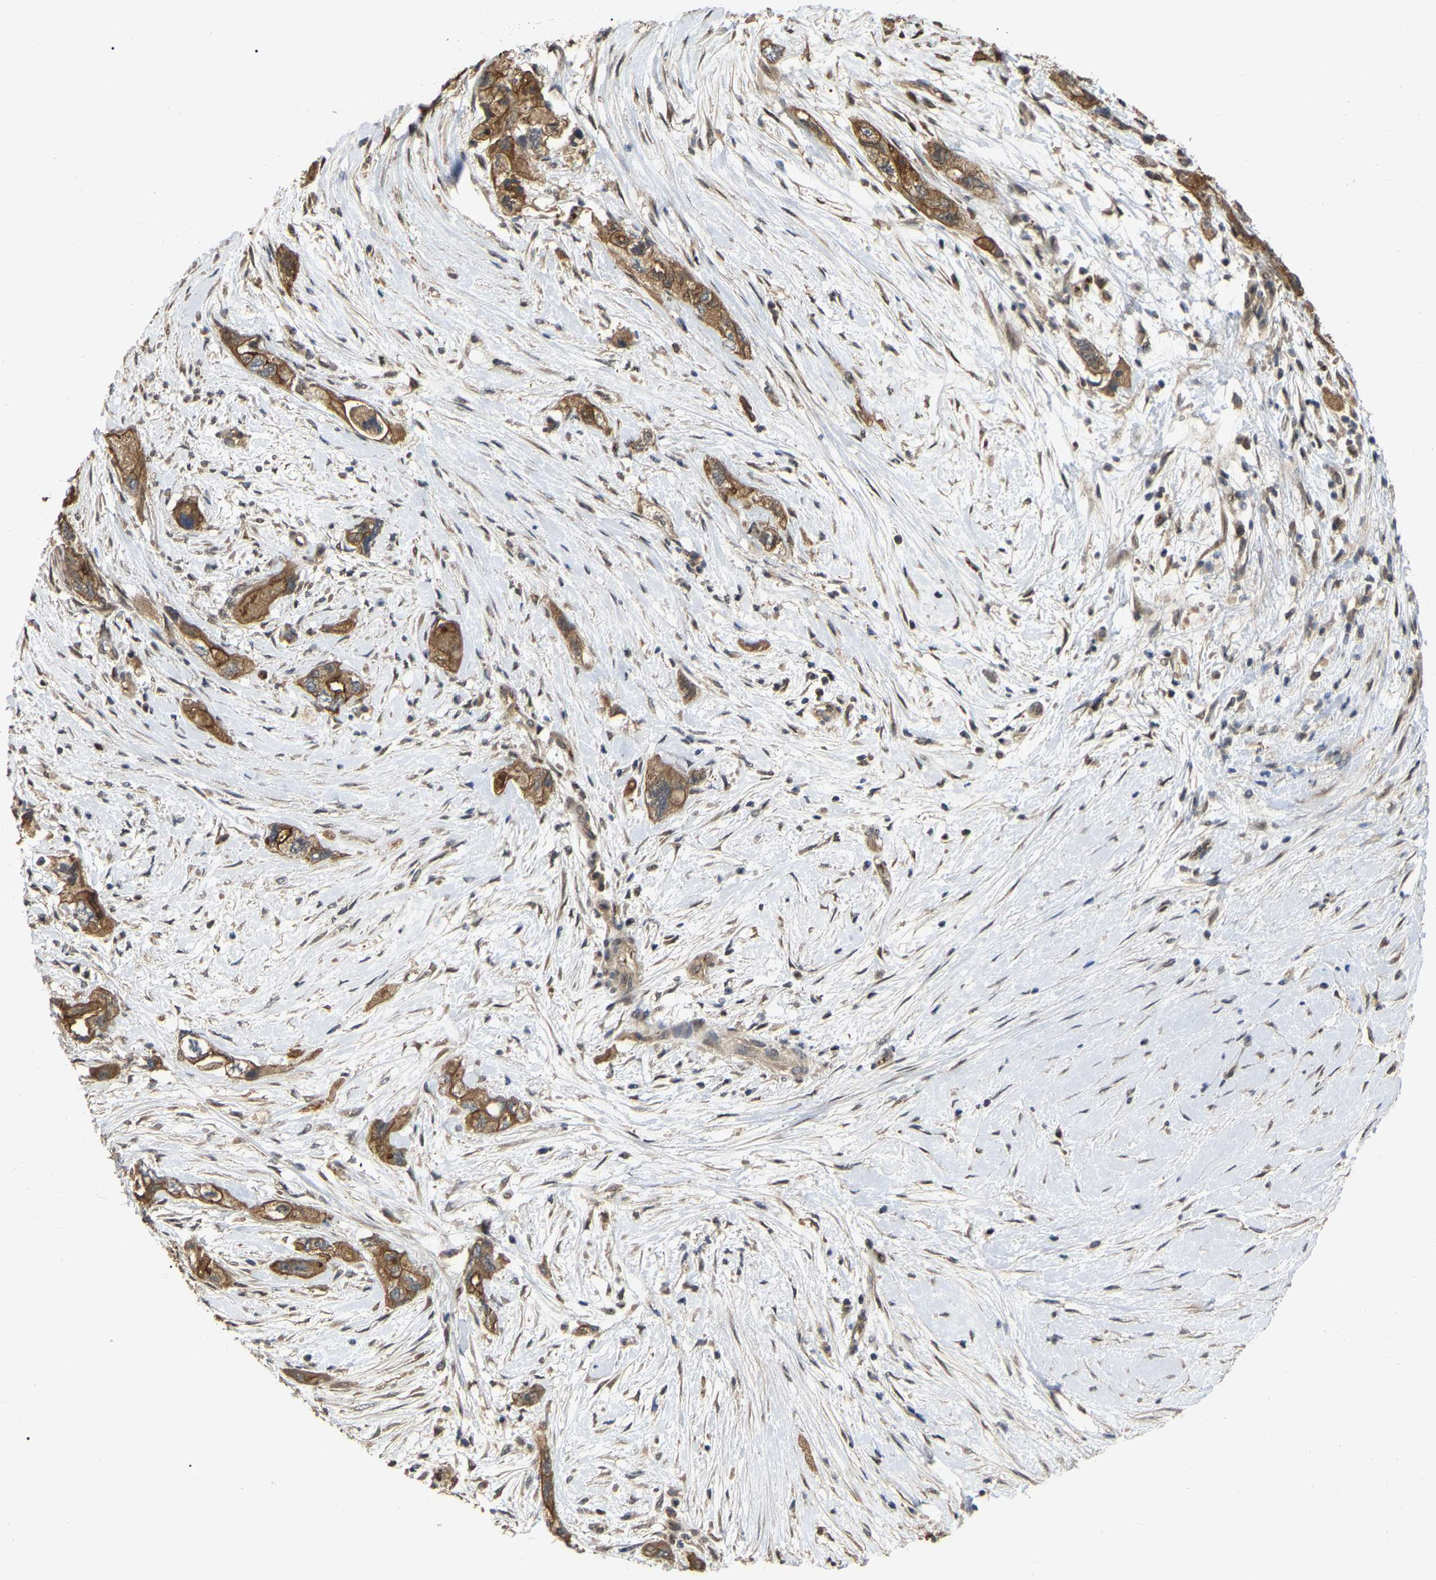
{"staining": {"intensity": "moderate", "quantity": ">75%", "location": "cytoplasmic/membranous"}, "tissue": "pancreatic cancer", "cell_type": "Tumor cells", "image_type": "cancer", "snomed": [{"axis": "morphology", "description": "Adenocarcinoma, NOS"}, {"axis": "topography", "description": "Pancreas"}], "caption": "Pancreatic cancer was stained to show a protein in brown. There is medium levels of moderate cytoplasmic/membranous positivity in approximately >75% of tumor cells. Nuclei are stained in blue.", "gene": "FAM219A", "patient": {"sex": "female", "age": 73}}